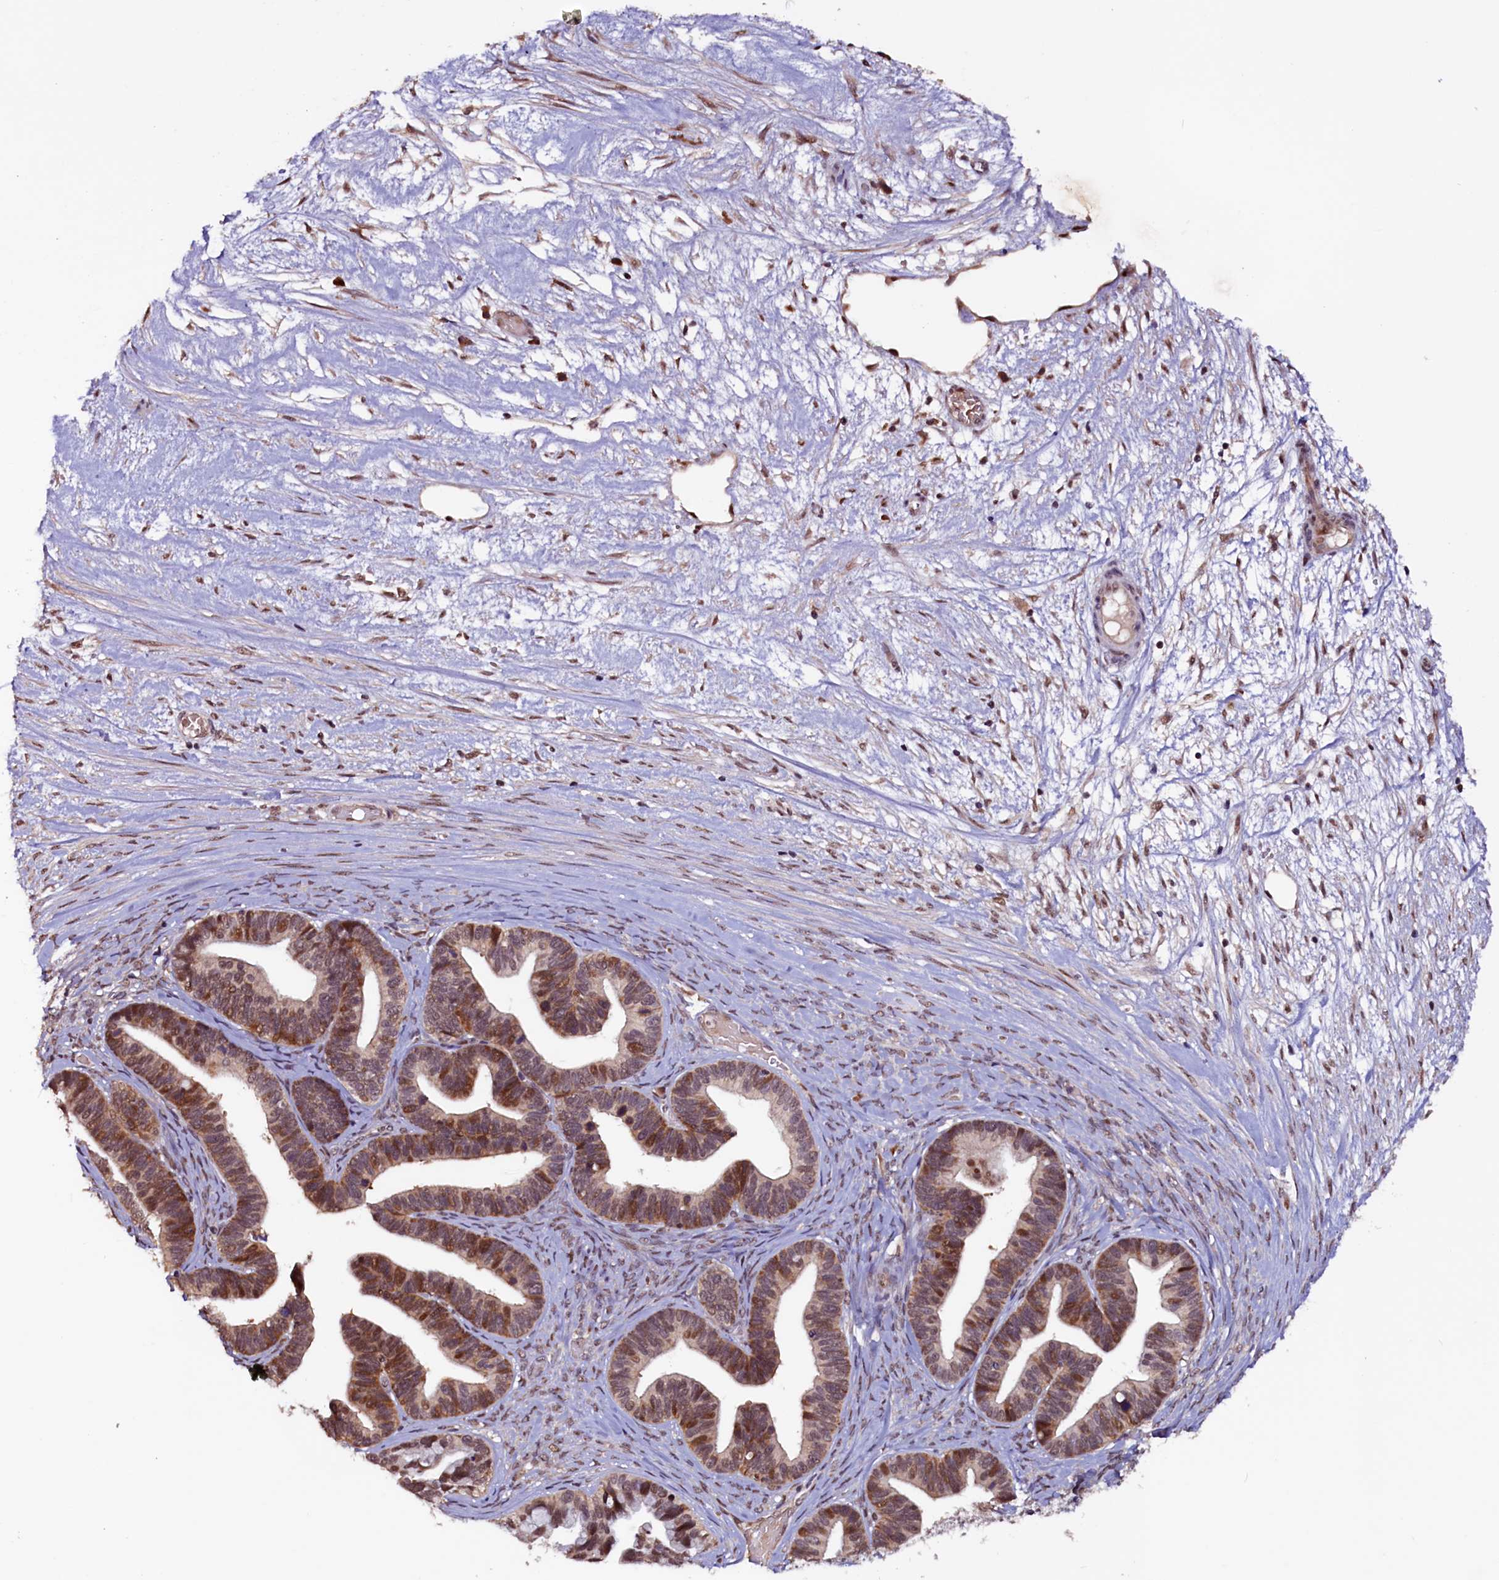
{"staining": {"intensity": "moderate", "quantity": ">75%", "location": "cytoplasmic/membranous,nuclear"}, "tissue": "ovarian cancer", "cell_type": "Tumor cells", "image_type": "cancer", "snomed": [{"axis": "morphology", "description": "Cystadenocarcinoma, serous, NOS"}, {"axis": "topography", "description": "Ovary"}], "caption": "High-magnification brightfield microscopy of ovarian cancer stained with DAB (3,3'-diaminobenzidine) (brown) and counterstained with hematoxylin (blue). tumor cells exhibit moderate cytoplasmic/membranous and nuclear staining is identified in about>75% of cells. (IHC, brightfield microscopy, high magnification).", "gene": "RNMT", "patient": {"sex": "female", "age": 56}}